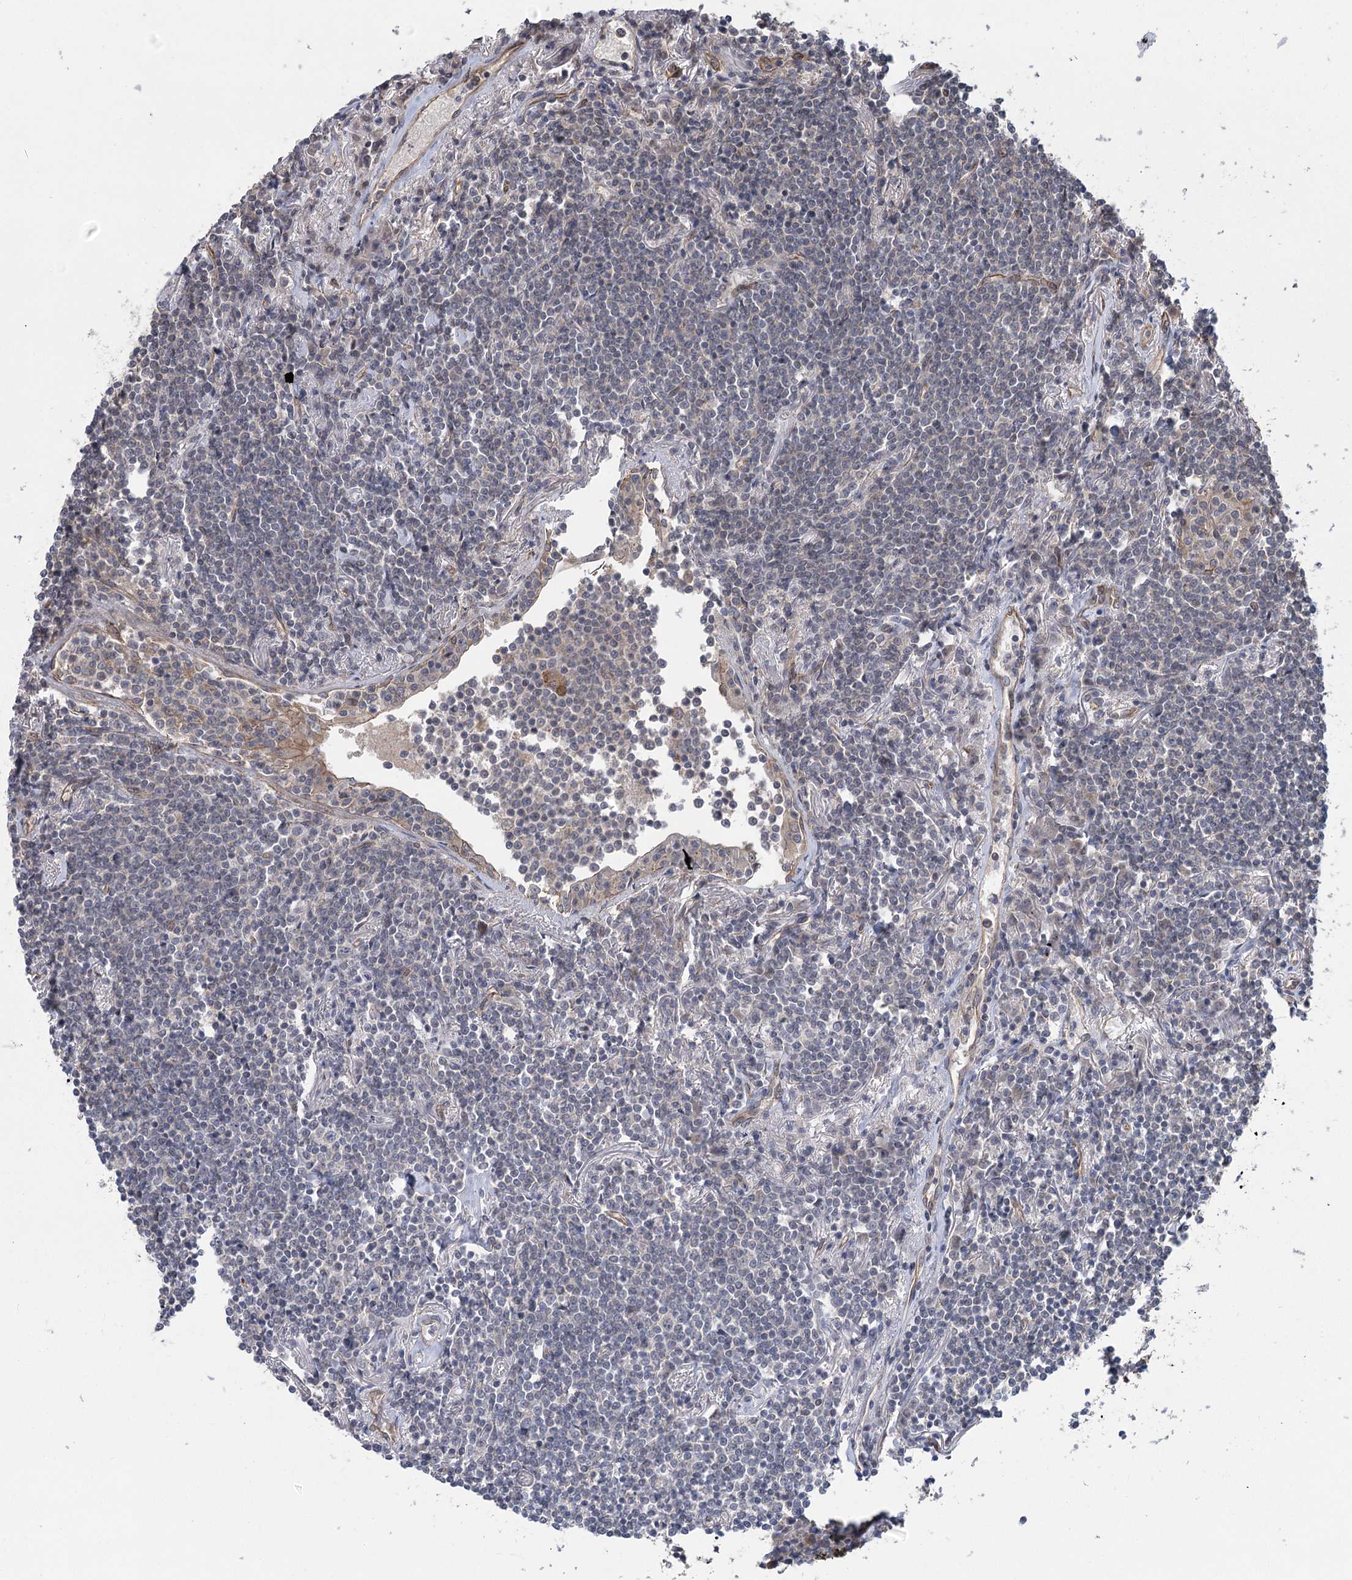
{"staining": {"intensity": "negative", "quantity": "none", "location": "none"}, "tissue": "lymphoma", "cell_type": "Tumor cells", "image_type": "cancer", "snomed": [{"axis": "morphology", "description": "Malignant lymphoma, non-Hodgkin's type, Low grade"}, {"axis": "topography", "description": "Lung"}], "caption": "Human low-grade malignant lymphoma, non-Hodgkin's type stained for a protein using immunohistochemistry reveals no staining in tumor cells.", "gene": "RWDD4", "patient": {"sex": "female", "age": 71}}